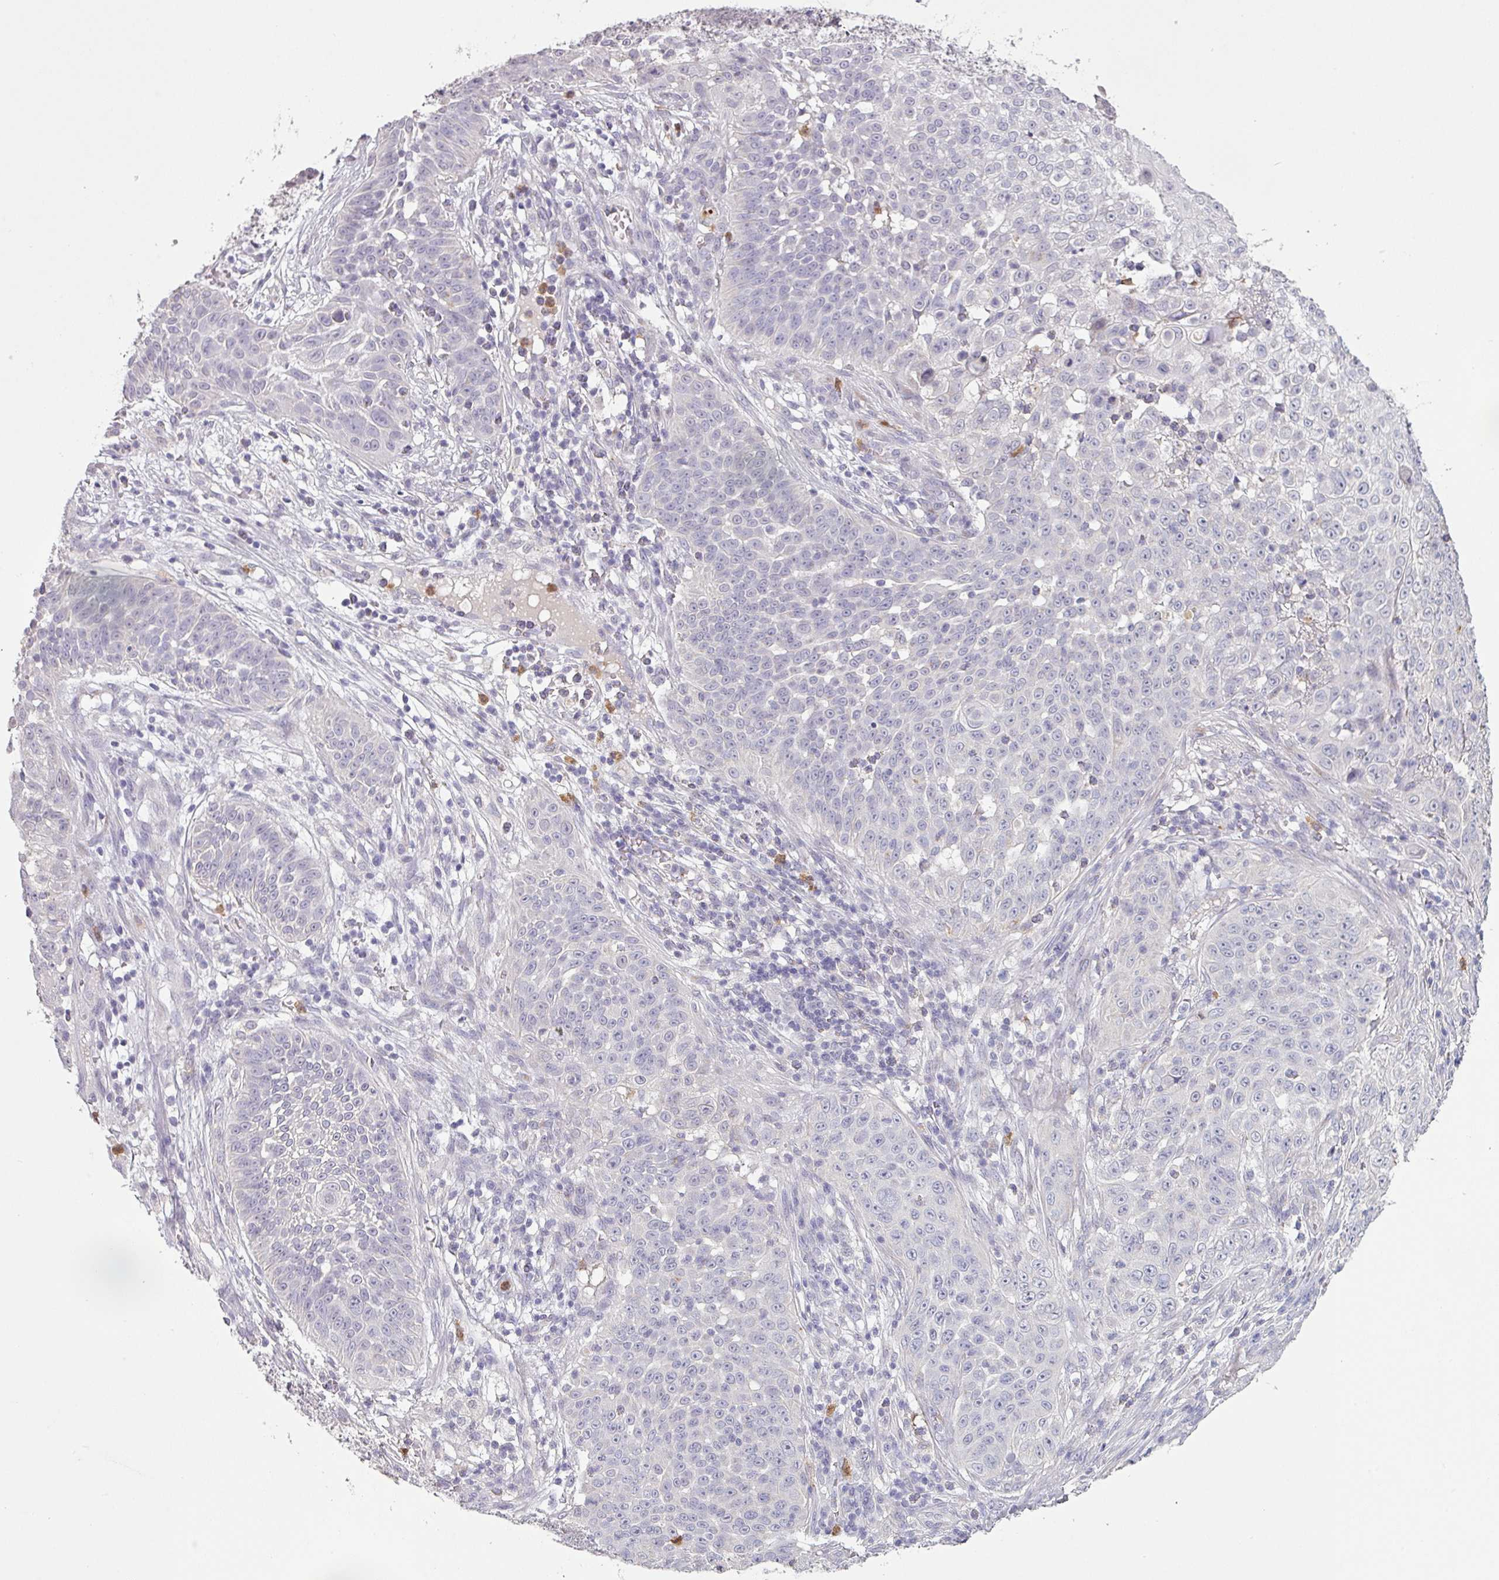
{"staining": {"intensity": "negative", "quantity": "none", "location": "none"}, "tissue": "skin cancer", "cell_type": "Tumor cells", "image_type": "cancer", "snomed": [{"axis": "morphology", "description": "Squamous cell carcinoma, NOS"}, {"axis": "topography", "description": "Skin"}], "caption": "This is a photomicrograph of IHC staining of skin cancer (squamous cell carcinoma), which shows no positivity in tumor cells.", "gene": "MAGEC3", "patient": {"sex": "male", "age": 24}}